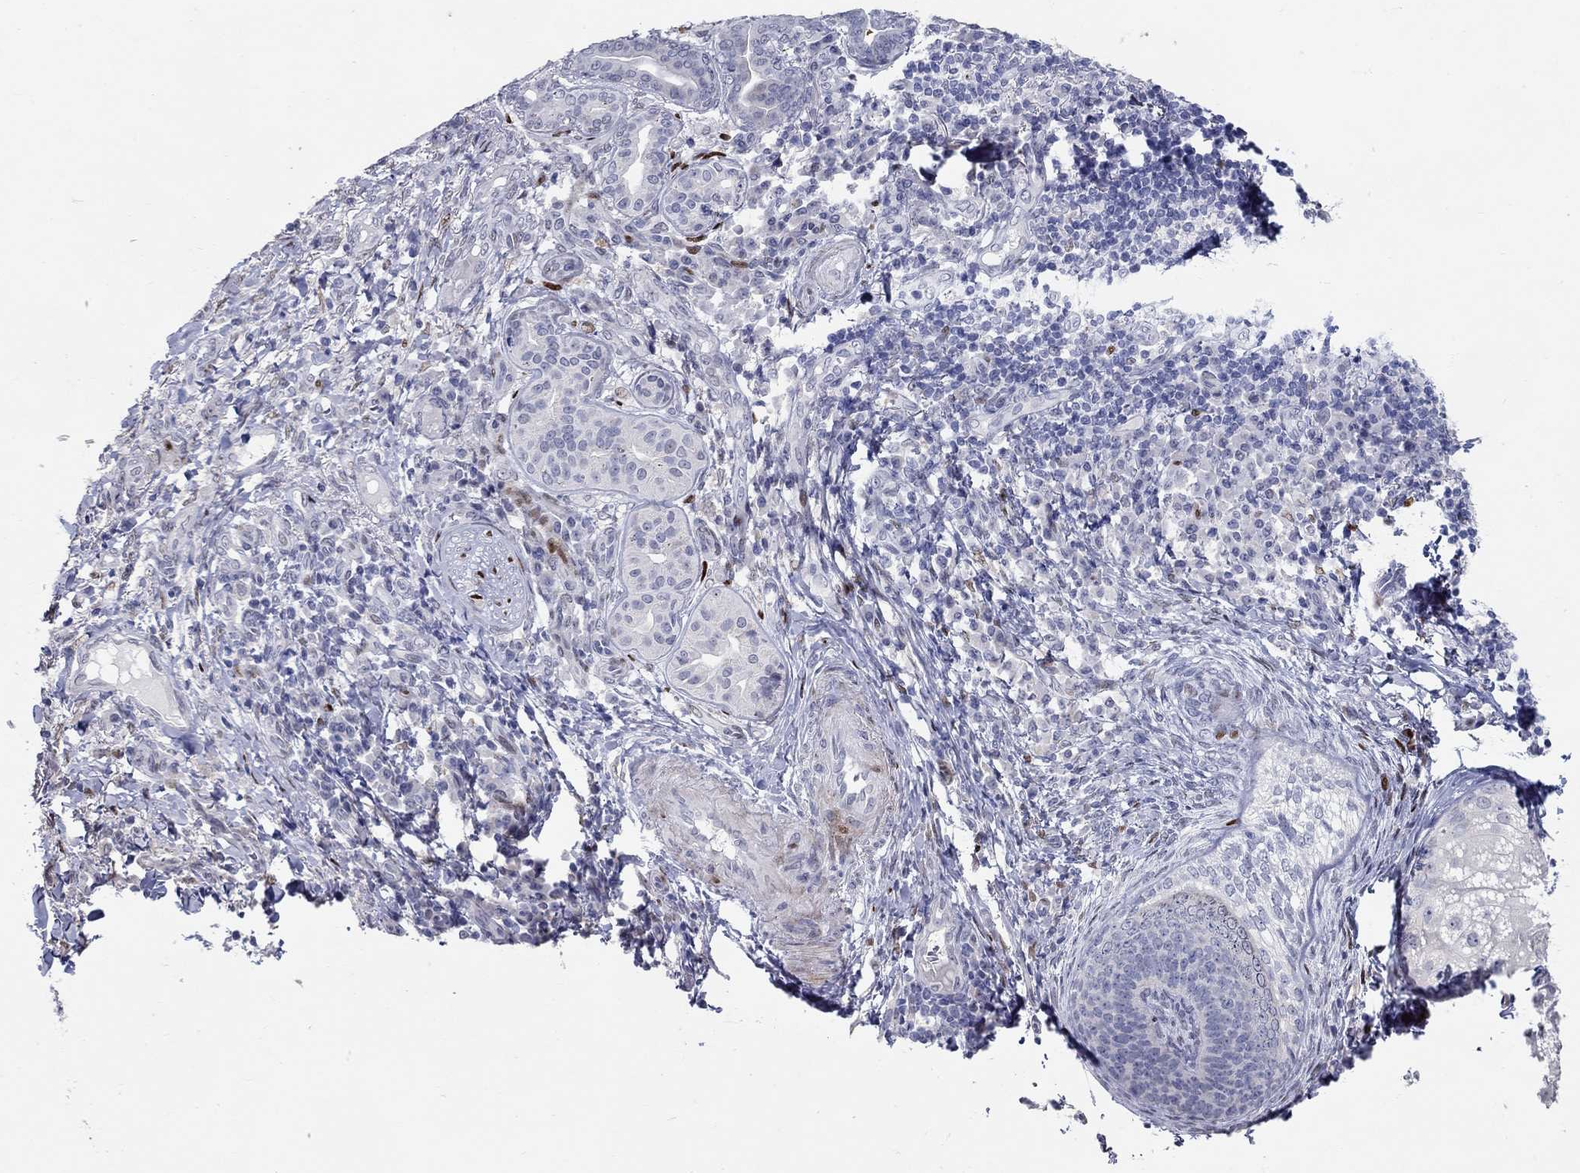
{"staining": {"intensity": "negative", "quantity": "none", "location": "none"}, "tissue": "skin cancer", "cell_type": "Tumor cells", "image_type": "cancer", "snomed": [{"axis": "morphology", "description": "Basal cell carcinoma"}, {"axis": "topography", "description": "Skin"}], "caption": "The photomicrograph shows no staining of tumor cells in basal cell carcinoma (skin).", "gene": "RAPGEF5", "patient": {"sex": "female", "age": 69}}